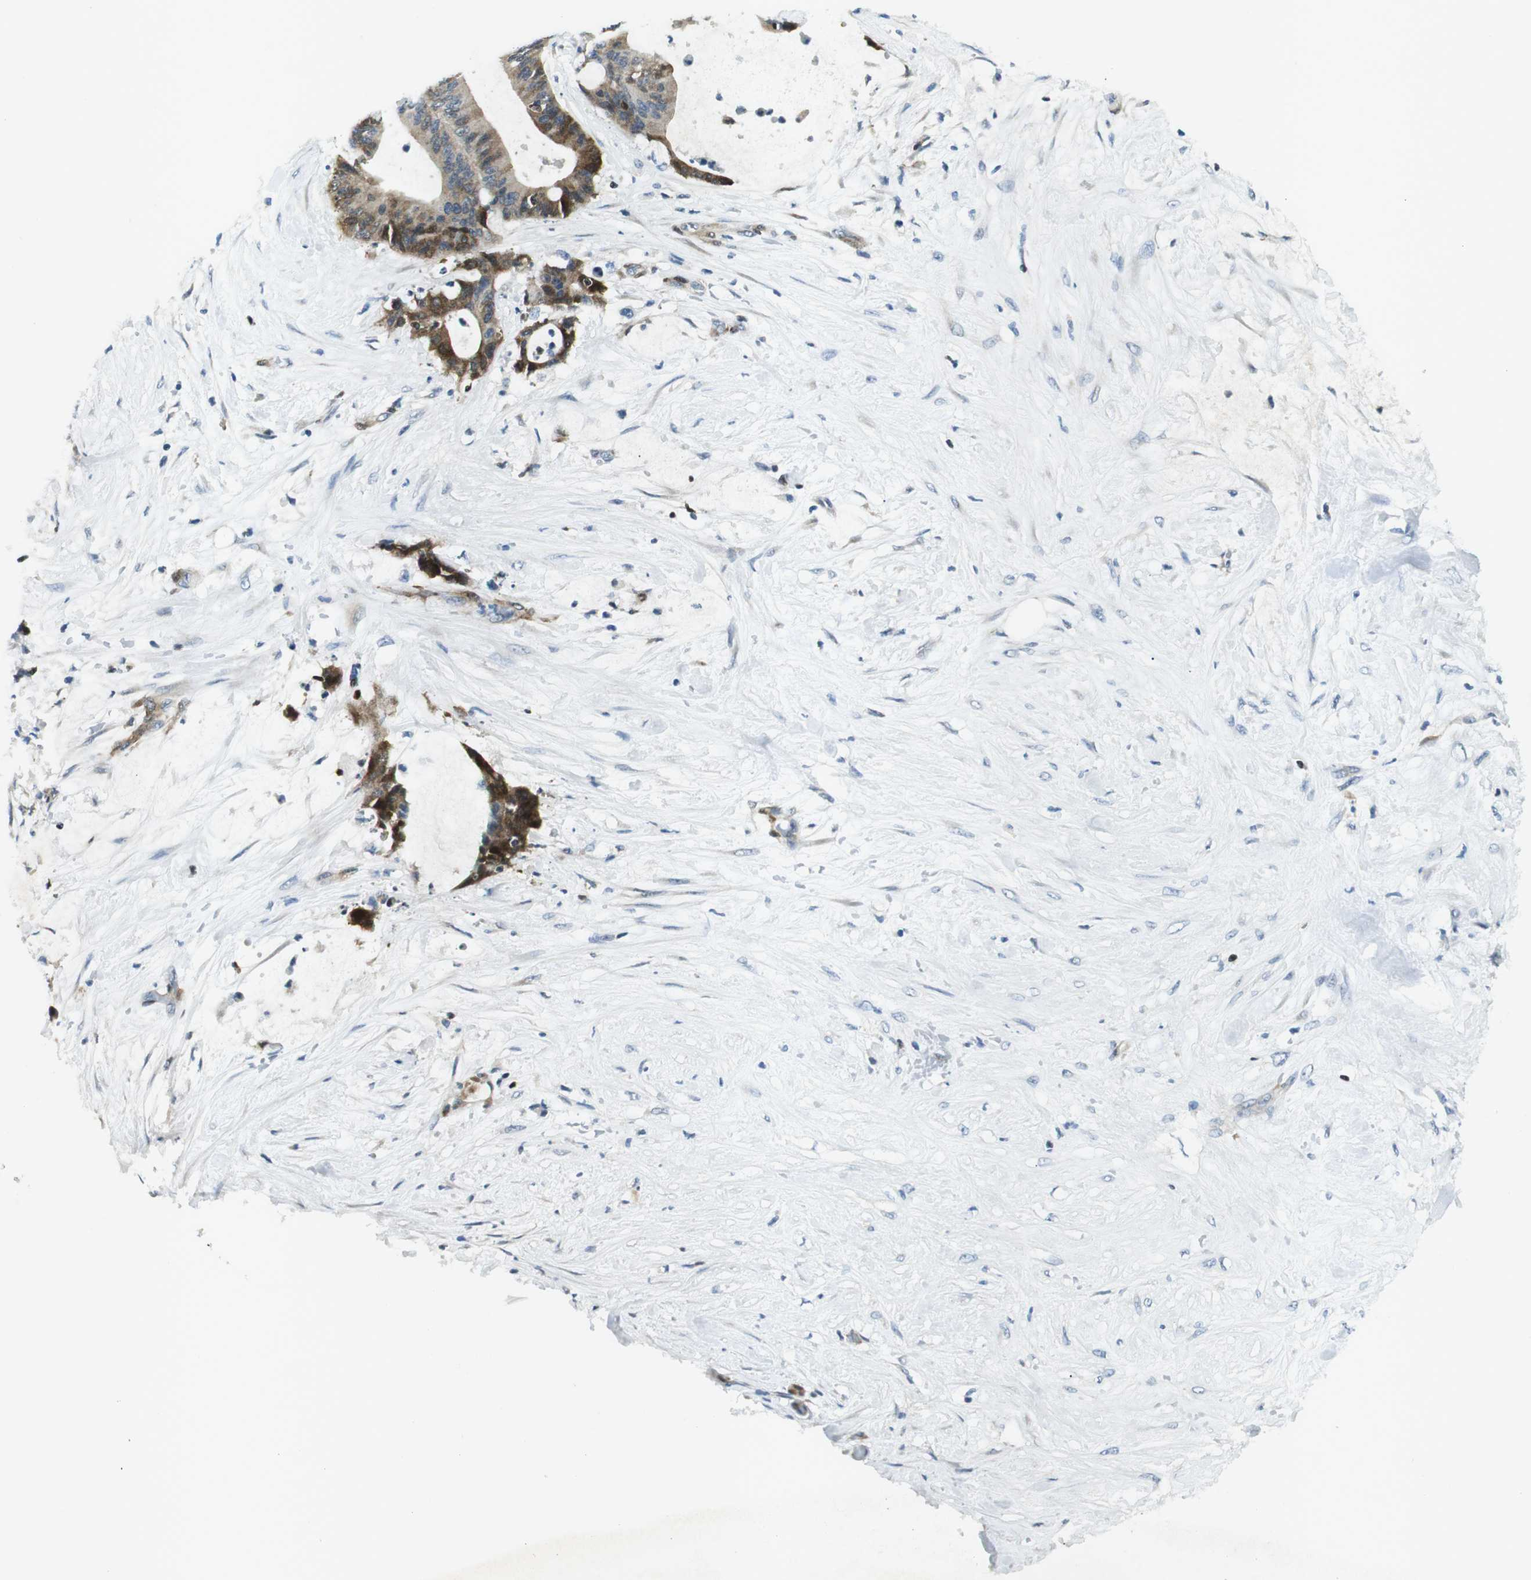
{"staining": {"intensity": "moderate", "quantity": ">75%", "location": "cytoplasmic/membranous"}, "tissue": "liver cancer", "cell_type": "Tumor cells", "image_type": "cancer", "snomed": [{"axis": "morphology", "description": "Cholangiocarcinoma"}, {"axis": "topography", "description": "Liver"}], "caption": "DAB immunohistochemical staining of human cholangiocarcinoma (liver) exhibits moderate cytoplasmic/membranous protein expression in about >75% of tumor cells. (DAB (3,3'-diaminobenzidine) = brown stain, brightfield microscopy at high magnification).", "gene": "PHLDA1", "patient": {"sex": "female", "age": 73}}